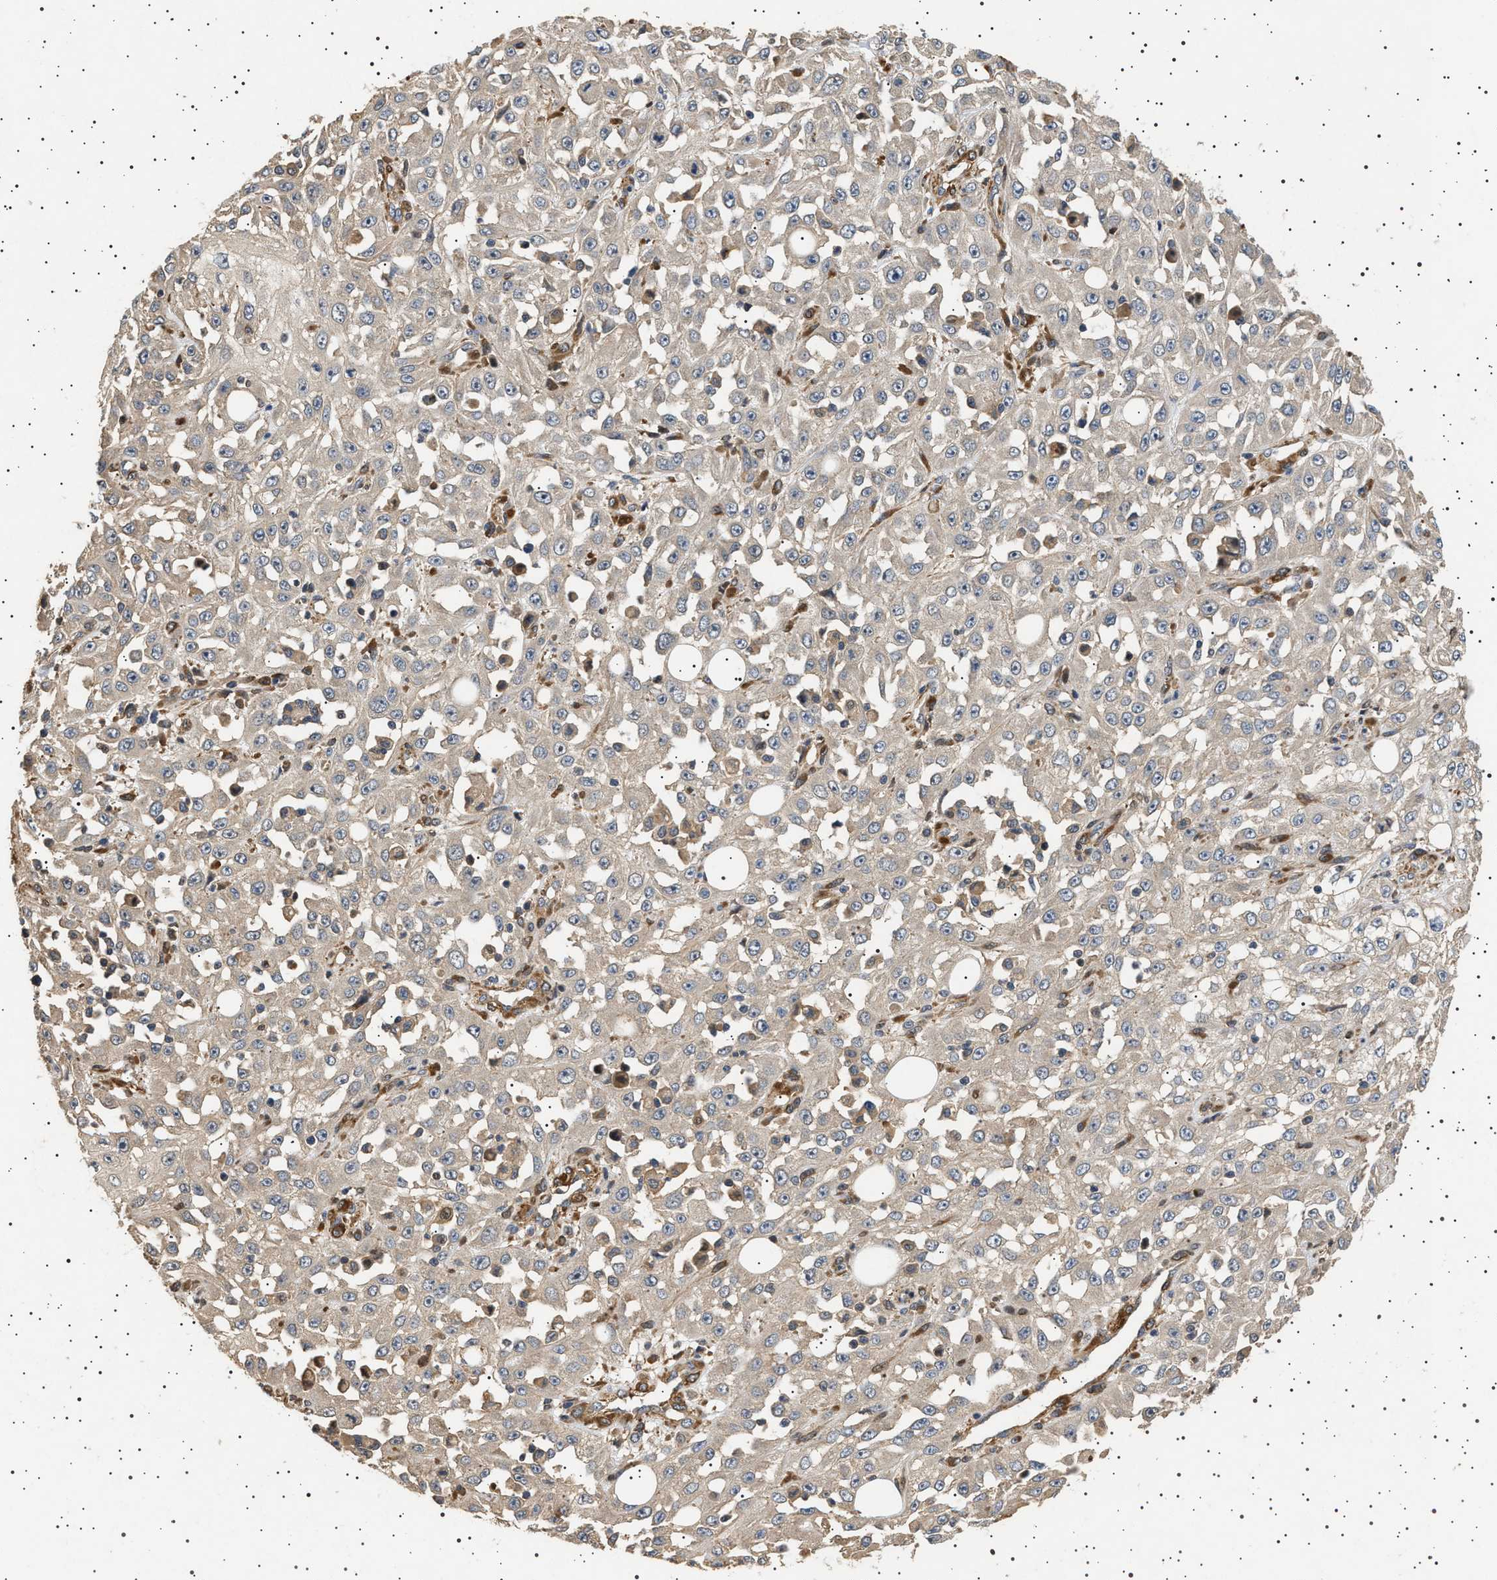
{"staining": {"intensity": "weak", "quantity": "<25%", "location": "cytoplasmic/membranous"}, "tissue": "skin cancer", "cell_type": "Tumor cells", "image_type": "cancer", "snomed": [{"axis": "morphology", "description": "Squamous cell carcinoma, NOS"}, {"axis": "morphology", "description": "Squamous cell carcinoma, metastatic, NOS"}, {"axis": "topography", "description": "Skin"}, {"axis": "topography", "description": "Lymph node"}], "caption": "Tumor cells are negative for protein expression in human skin metastatic squamous cell carcinoma.", "gene": "GUCY1B1", "patient": {"sex": "male", "age": 75}}